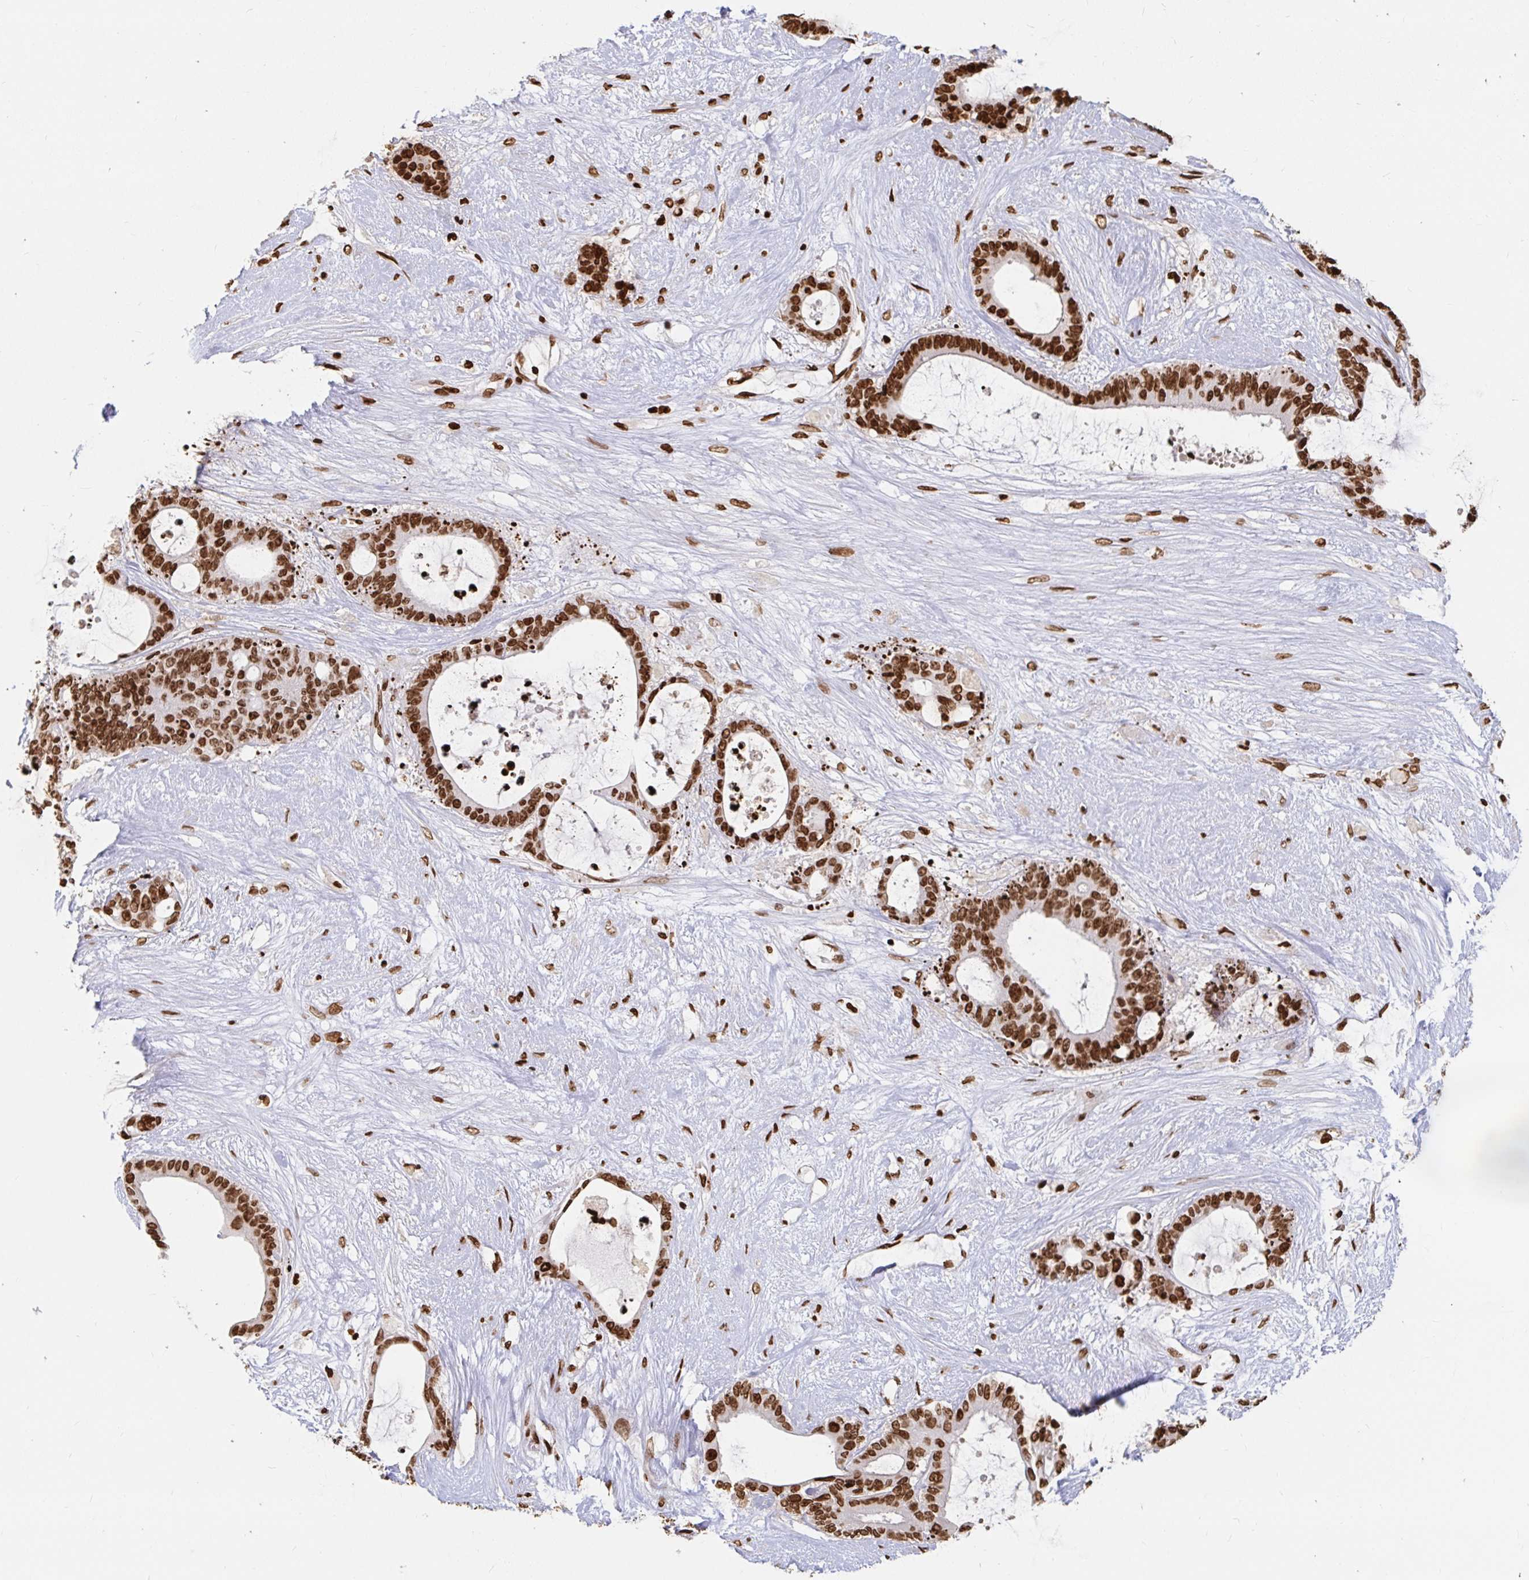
{"staining": {"intensity": "strong", "quantity": ">75%", "location": "nuclear"}, "tissue": "liver cancer", "cell_type": "Tumor cells", "image_type": "cancer", "snomed": [{"axis": "morphology", "description": "Normal tissue, NOS"}, {"axis": "morphology", "description": "Cholangiocarcinoma"}, {"axis": "topography", "description": "Liver"}, {"axis": "topography", "description": "Peripheral nerve tissue"}], "caption": "Brown immunohistochemical staining in human liver cholangiocarcinoma displays strong nuclear positivity in about >75% of tumor cells.", "gene": "H2BC5", "patient": {"sex": "female", "age": 73}}